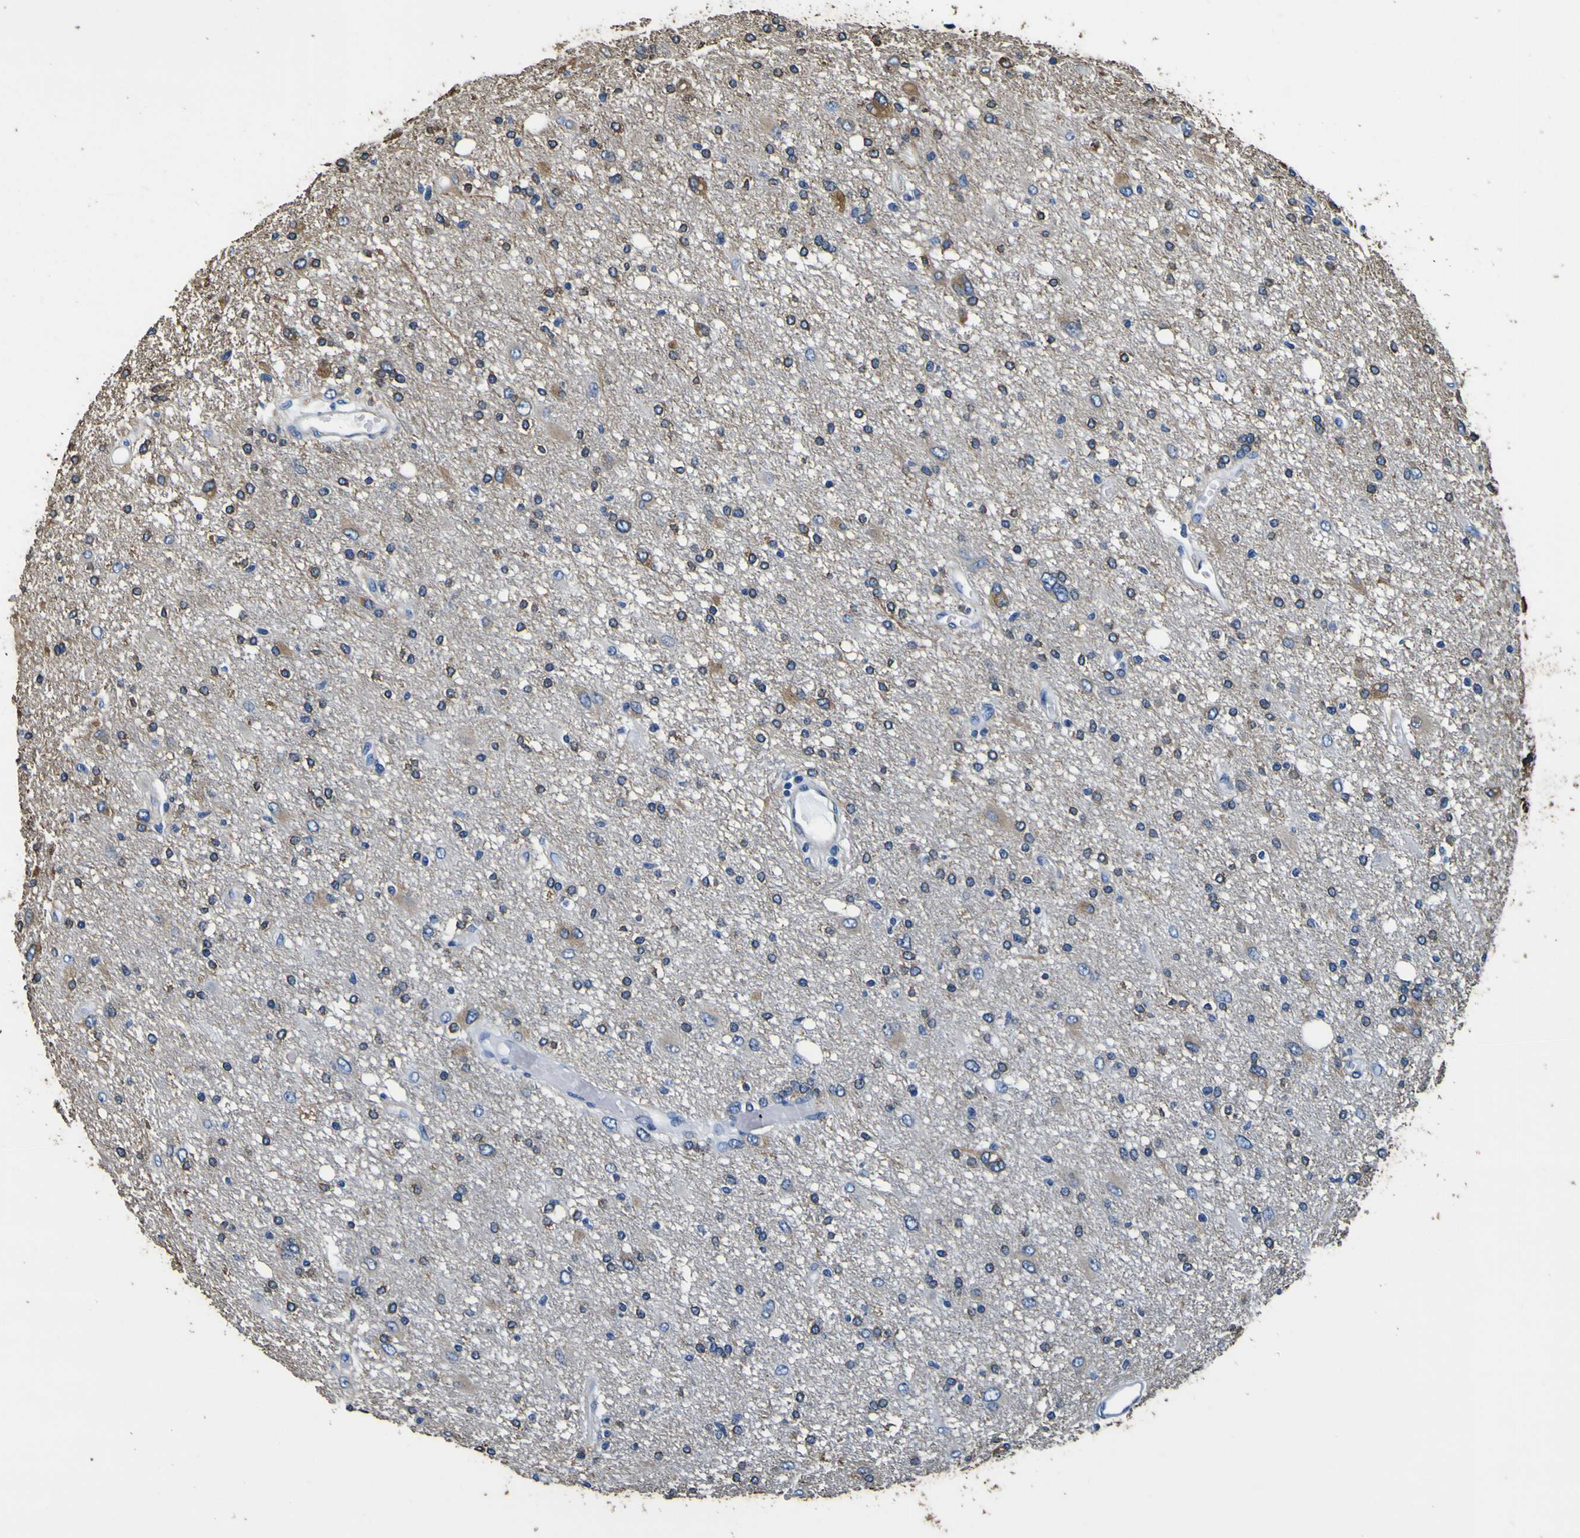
{"staining": {"intensity": "moderate", "quantity": ">75%", "location": "cytoplasmic/membranous"}, "tissue": "glioma", "cell_type": "Tumor cells", "image_type": "cancer", "snomed": [{"axis": "morphology", "description": "Glioma, malignant, High grade"}, {"axis": "topography", "description": "Brain"}], "caption": "Brown immunohistochemical staining in human glioma exhibits moderate cytoplasmic/membranous expression in approximately >75% of tumor cells. The protein is shown in brown color, while the nuclei are stained blue.", "gene": "TUBA1B", "patient": {"sex": "female", "age": 59}}